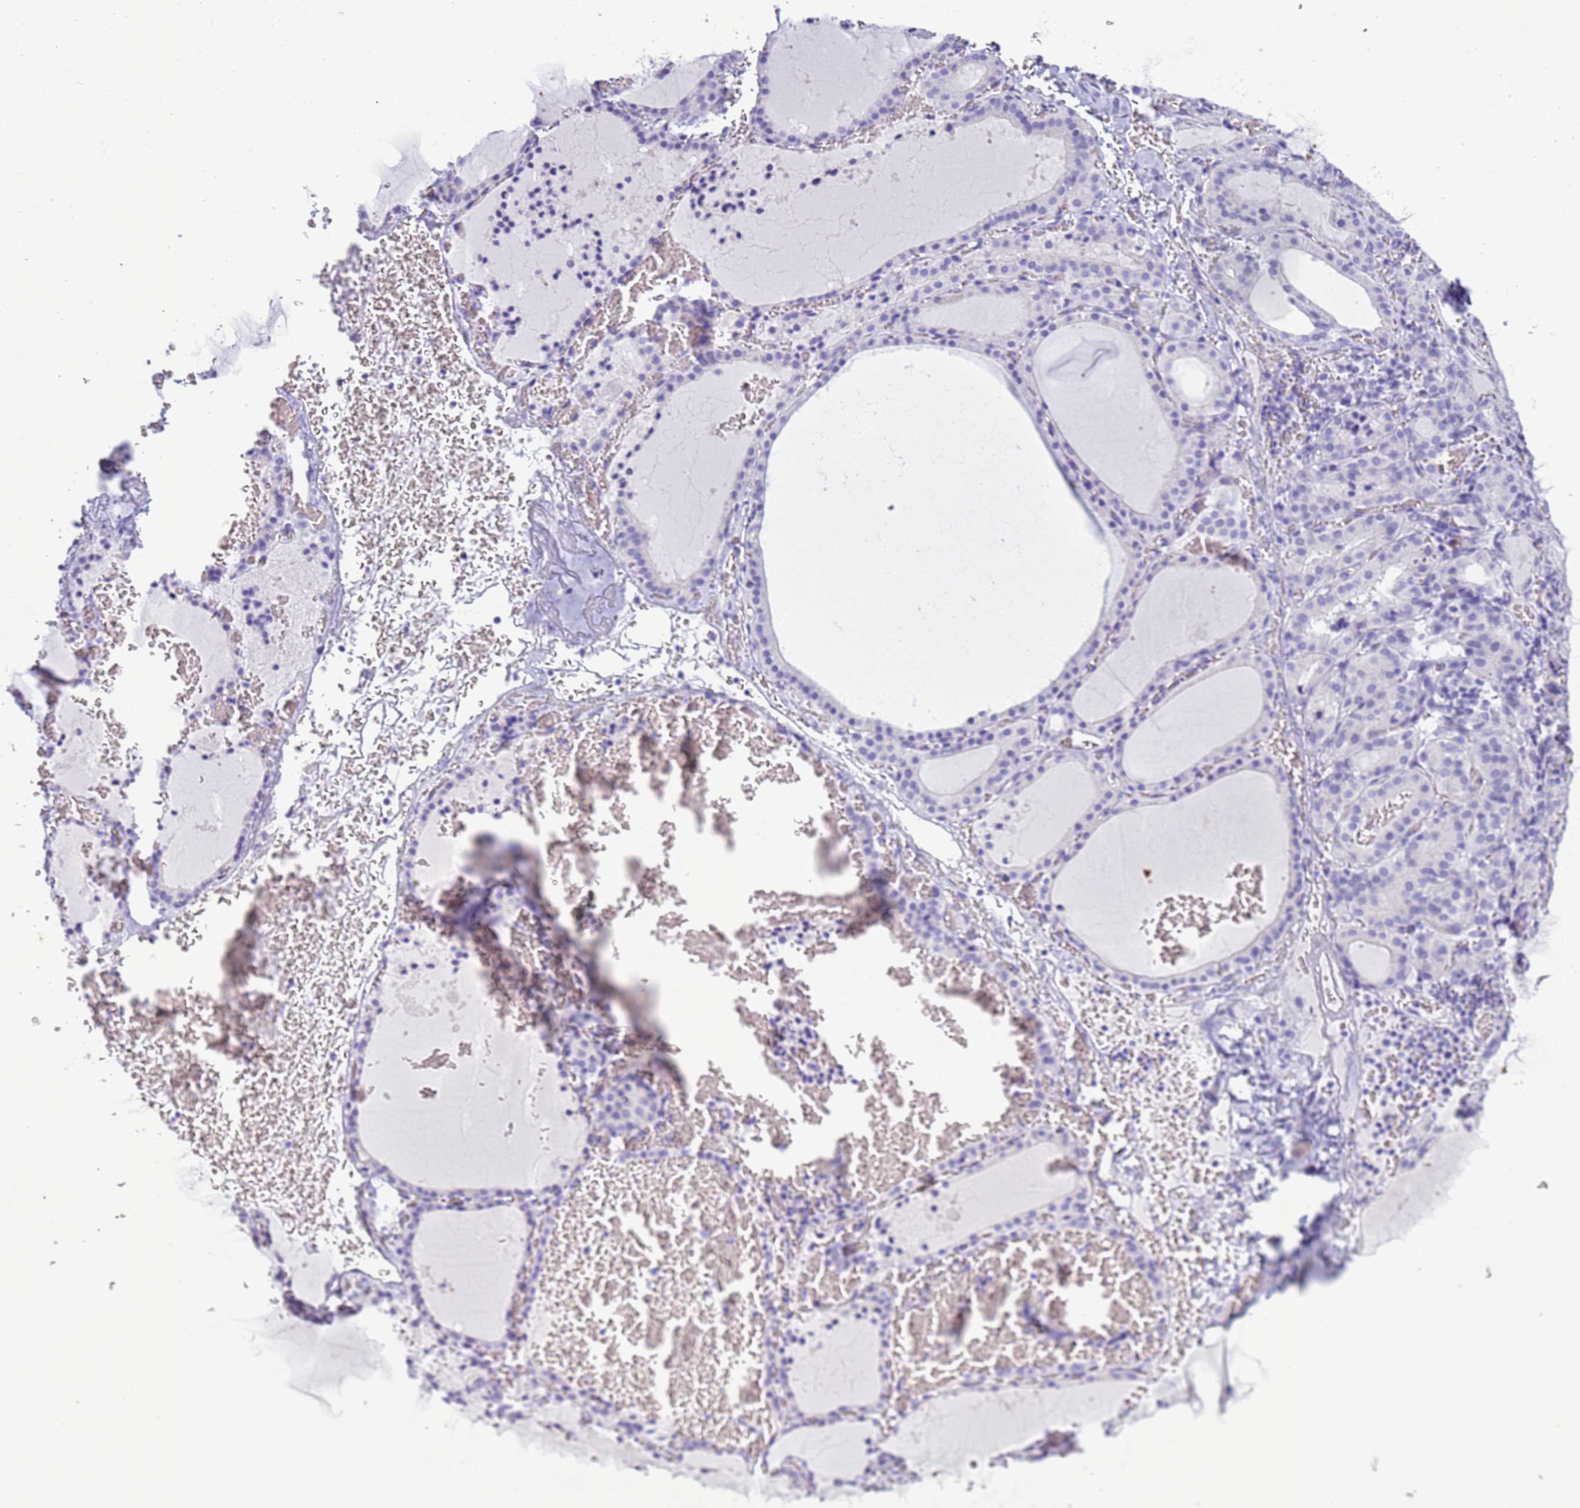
{"staining": {"intensity": "negative", "quantity": "none", "location": "none"}, "tissue": "thyroid gland", "cell_type": "Glandular cells", "image_type": "normal", "snomed": [{"axis": "morphology", "description": "Normal tissue, NOS"}, {"axis": "topography", "description": "Thyroid gland"}], "caption": "Immunohistochemistry photomicrograph of benign thyroid gland: thyroid gland stained with DAB (3,3'-diaminobenzidine) shows no significant protein staining in glandular cells.", "gene": "STATH", "patient": {"sex": "female", "age": 39}}